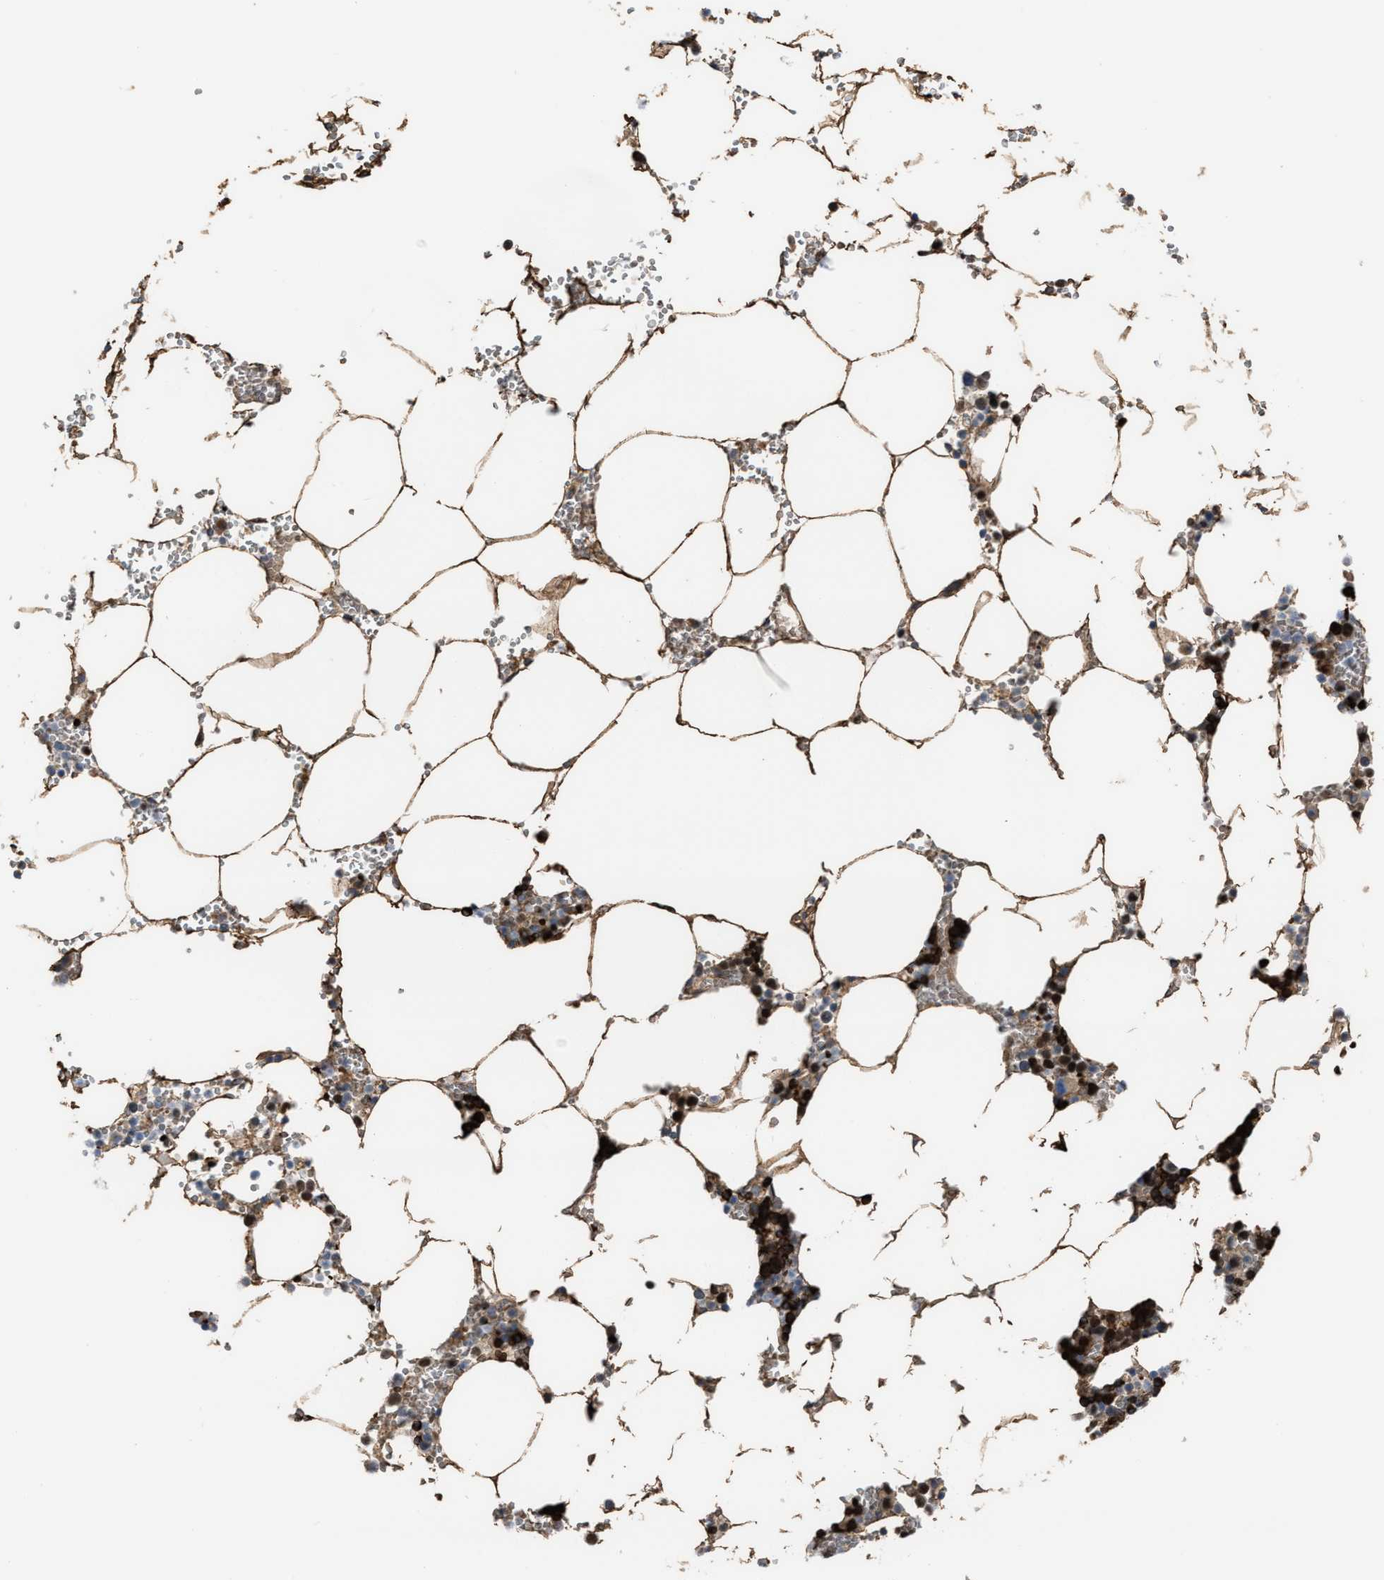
{"staining": {"intensity": "strong", "quantity": "<25%", "location": "cytoplasmic/membranous"}, "tissue": "bone marrow", "cell_type": "Hematopoietic cells", "image_type": "normal", "snomed": [{"axis": "morphology", "description": "Normal tissue, NOS"}, {"axis": "topography", "description": "Bone marrow"}], "caption": "Benign bone marrow demonstrates strong cytoplasmic/membranous staining in approximately <25% of hematopoietic cells.", "gene": "SELENOM", "patient": {"sex": "male", "age": 70}}